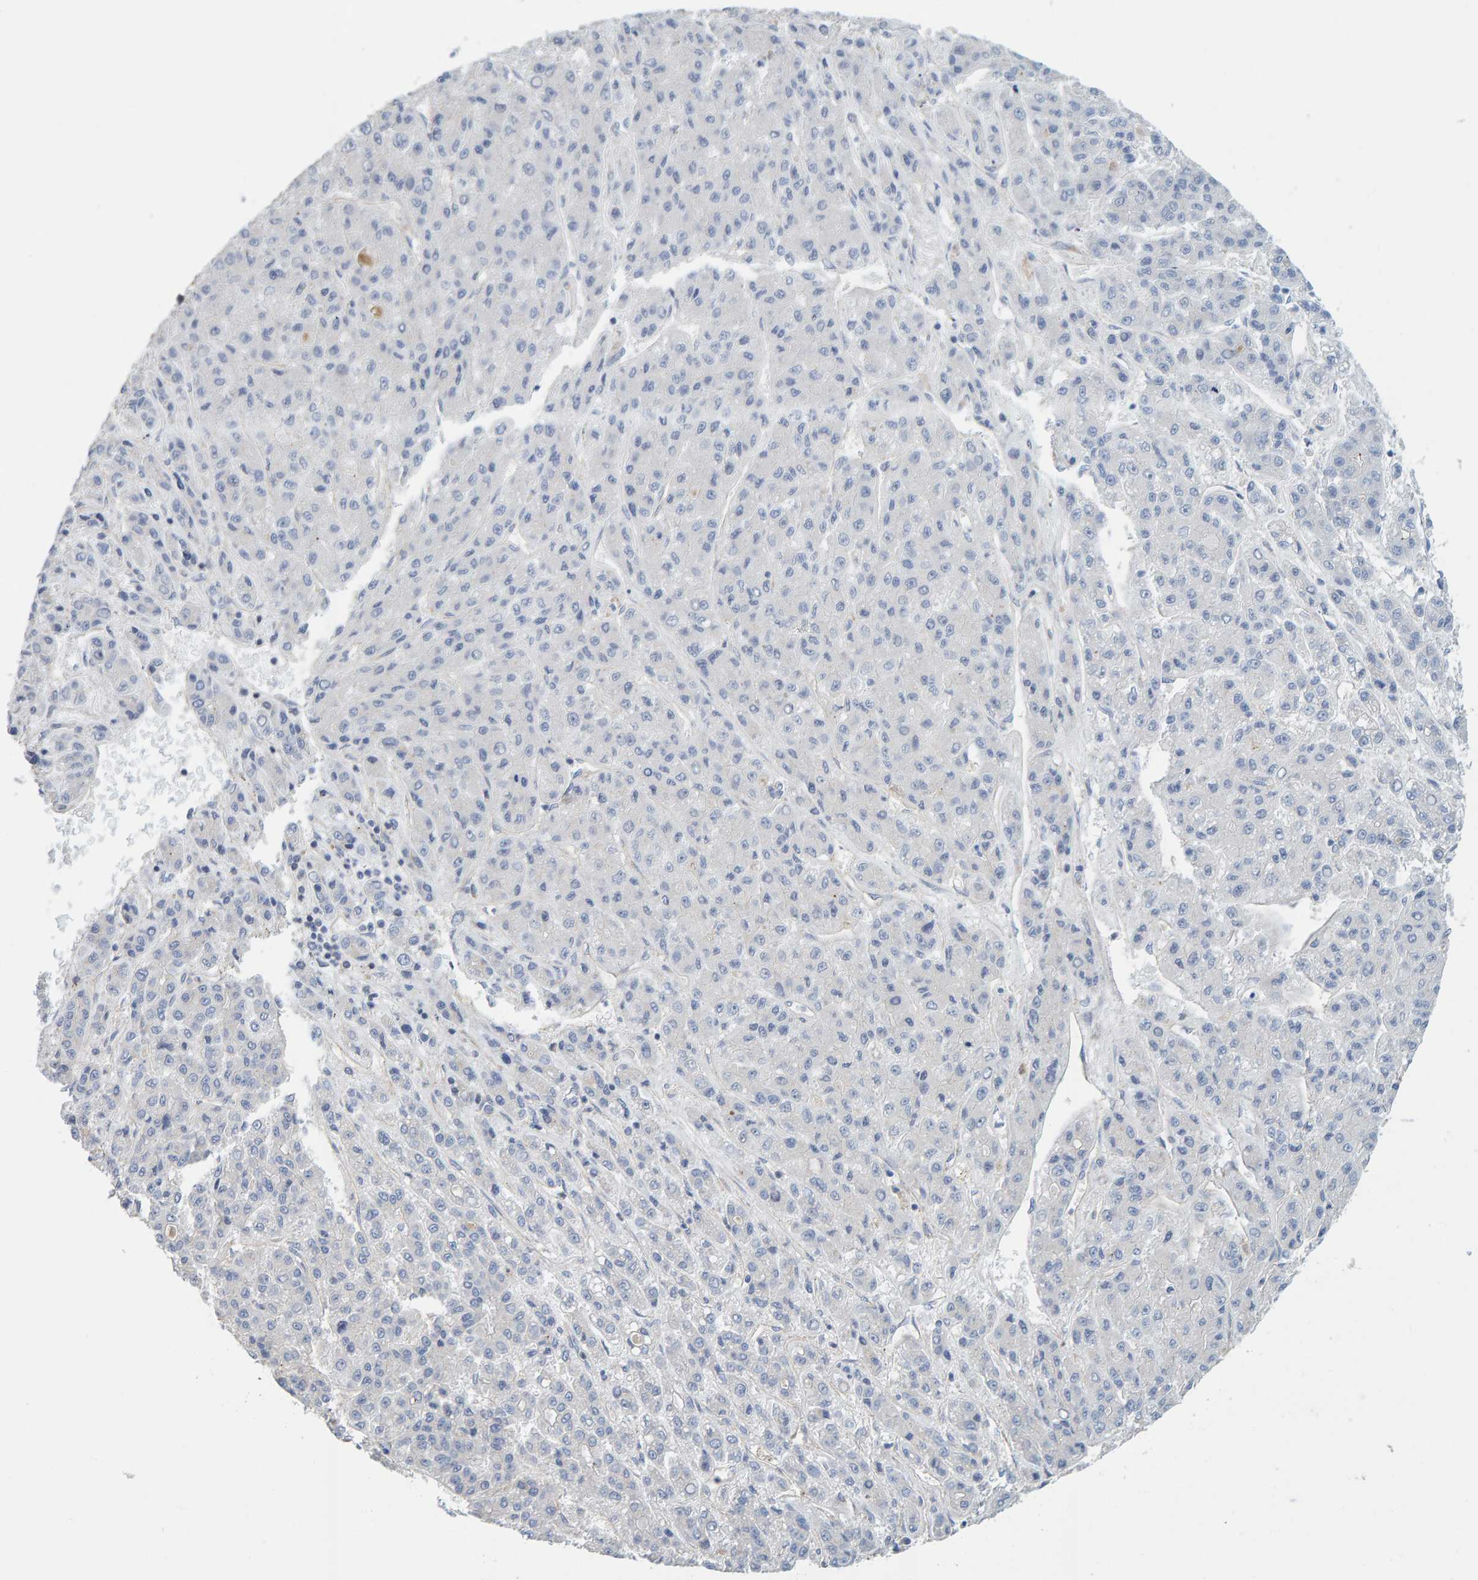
{"staining": {"intensity": "negative", "quantity": "none", "location": "none"}, "tissue": "liver cancer", "cell_type": "Tumor cells", "image_type": "cancer", "snomed": [{"axis": "morphology", "description": "Carcinoma, Hepatocellular, NOS"}, {"axis": "topography", "description": "Liver"}], "caption": "This image is of liver hepatocellular carcinoma stained with IHC to label a protein in brown with the nuclei are counter-stained blue. There is no staining in tumor cells.", "gene": "RGP1", "patient": {"sex": "male", "age": 70}}